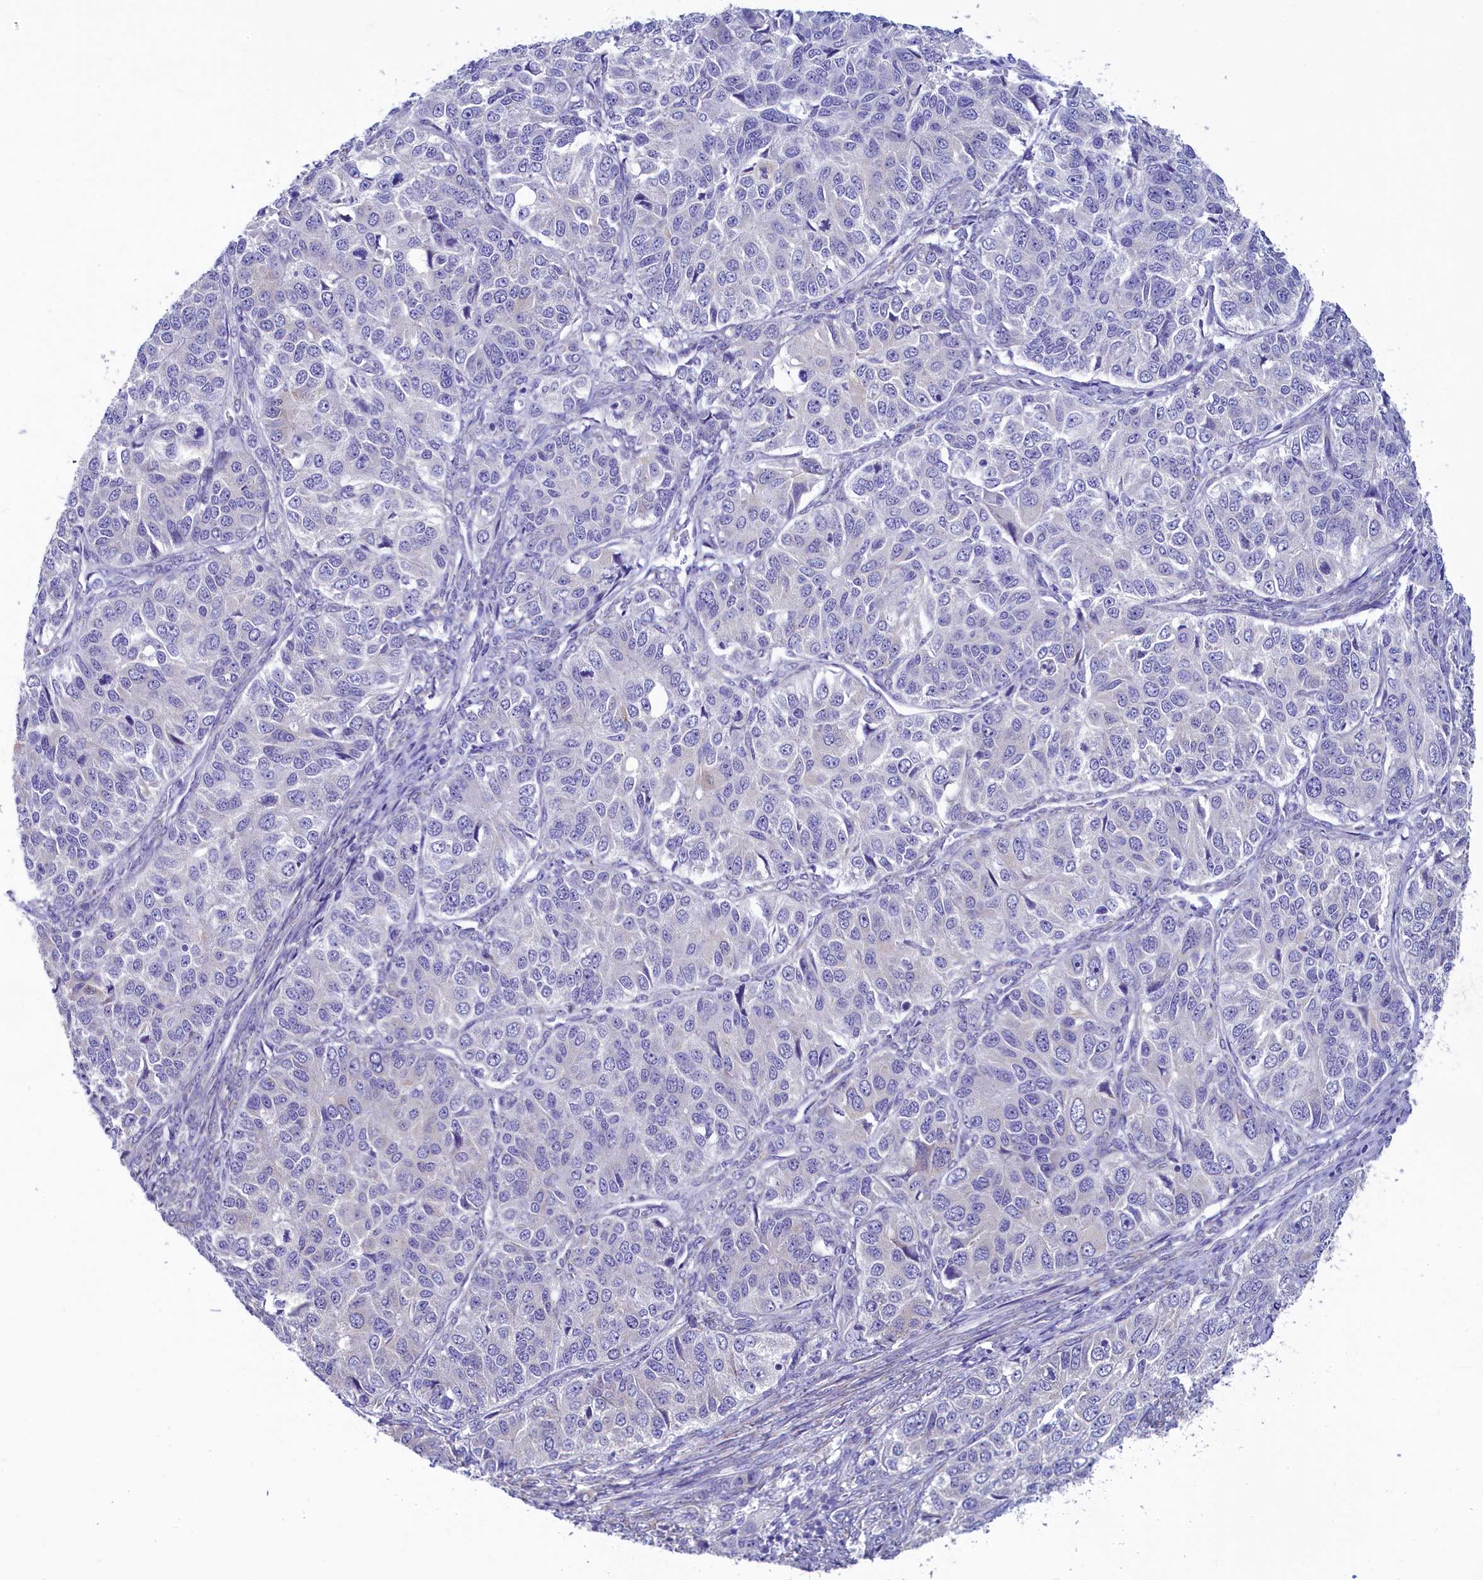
{"staining": {"intensity": "negative", "quantity": "none", "location": "none"}, "tissue": "ovarian cancer", "cell_type": "Tumor cells", "image_type": "cancer", "snomed": [{"axis": "morphology", "description": "Carcinoma, endometroid"}, {"axis": "topography", "description": "Ovary"}], "caption": "DAB (3,3'-diaminobenzidine) immunohistochemical staining of endometroid carcinoma (ovarian) reveals no significant staining in tumor cells.", "gene": "SKA3", "patient": {"sex": "female", "age": 51}}